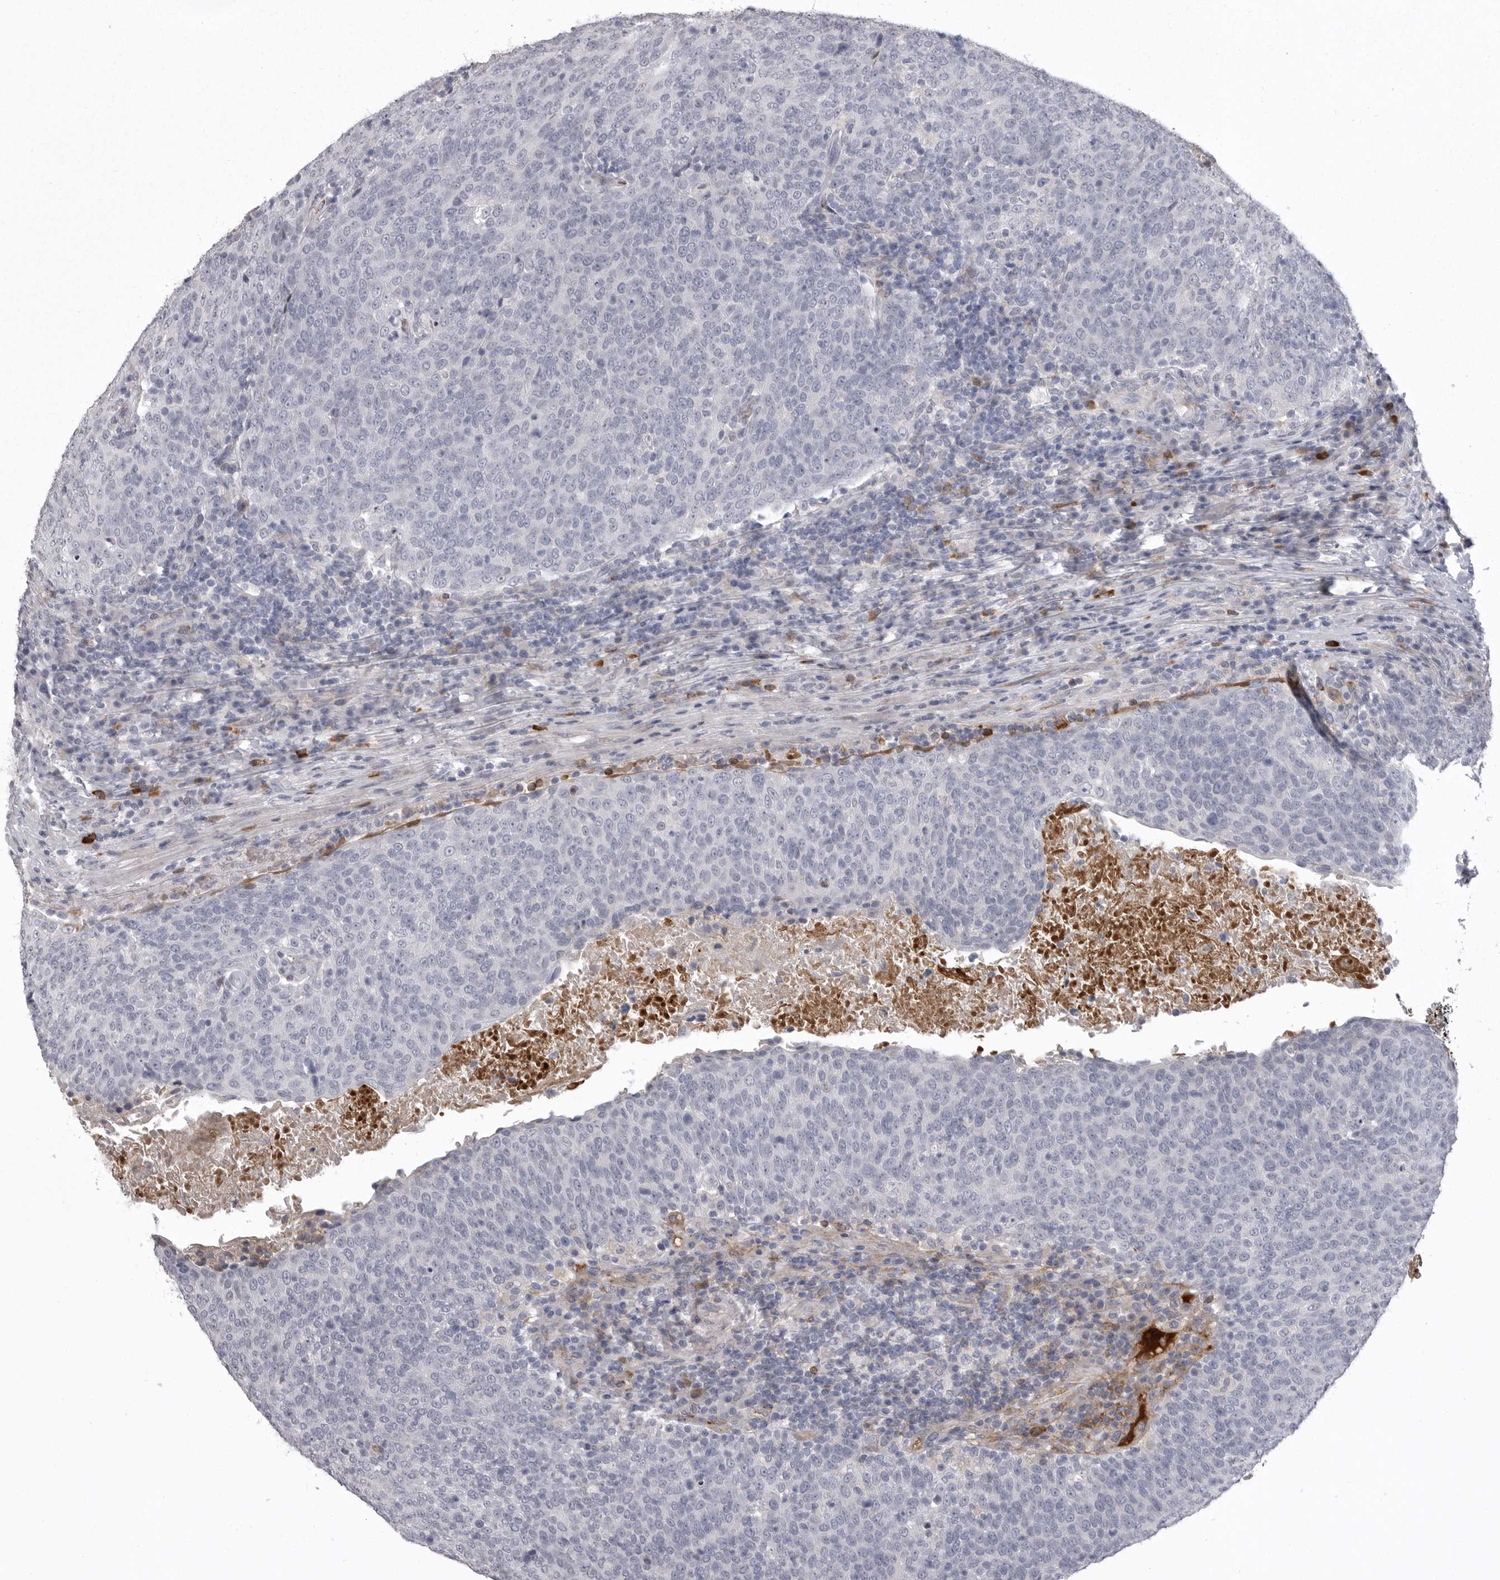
{"staining": {"intensity": "negative", "quantity": "none", "location": "none"}, "tissue": "head and neck cancer", "cell_type": "Tumor cells", "image_type": "cancer", "snomed": [{"axis": "morphology", "description": "Squamous cell carcinoma, NOS"}, {"axis": "morphology", "description": "Squamous cell carcinoma, metastatic, NOS"}, {"axis": "topography", "description": "Lymph node"}, {"axis": "topography", "description": "Head-Neck"}], "caption": "An immunohistochemistry micrograph of head and neck squamous cell carcinoma is shown. There is no staining in tumor cells of head and neck squamous cell carcinoma.", "gene": "SERPING1", "patient": {"sex": "male", "age": 62}}